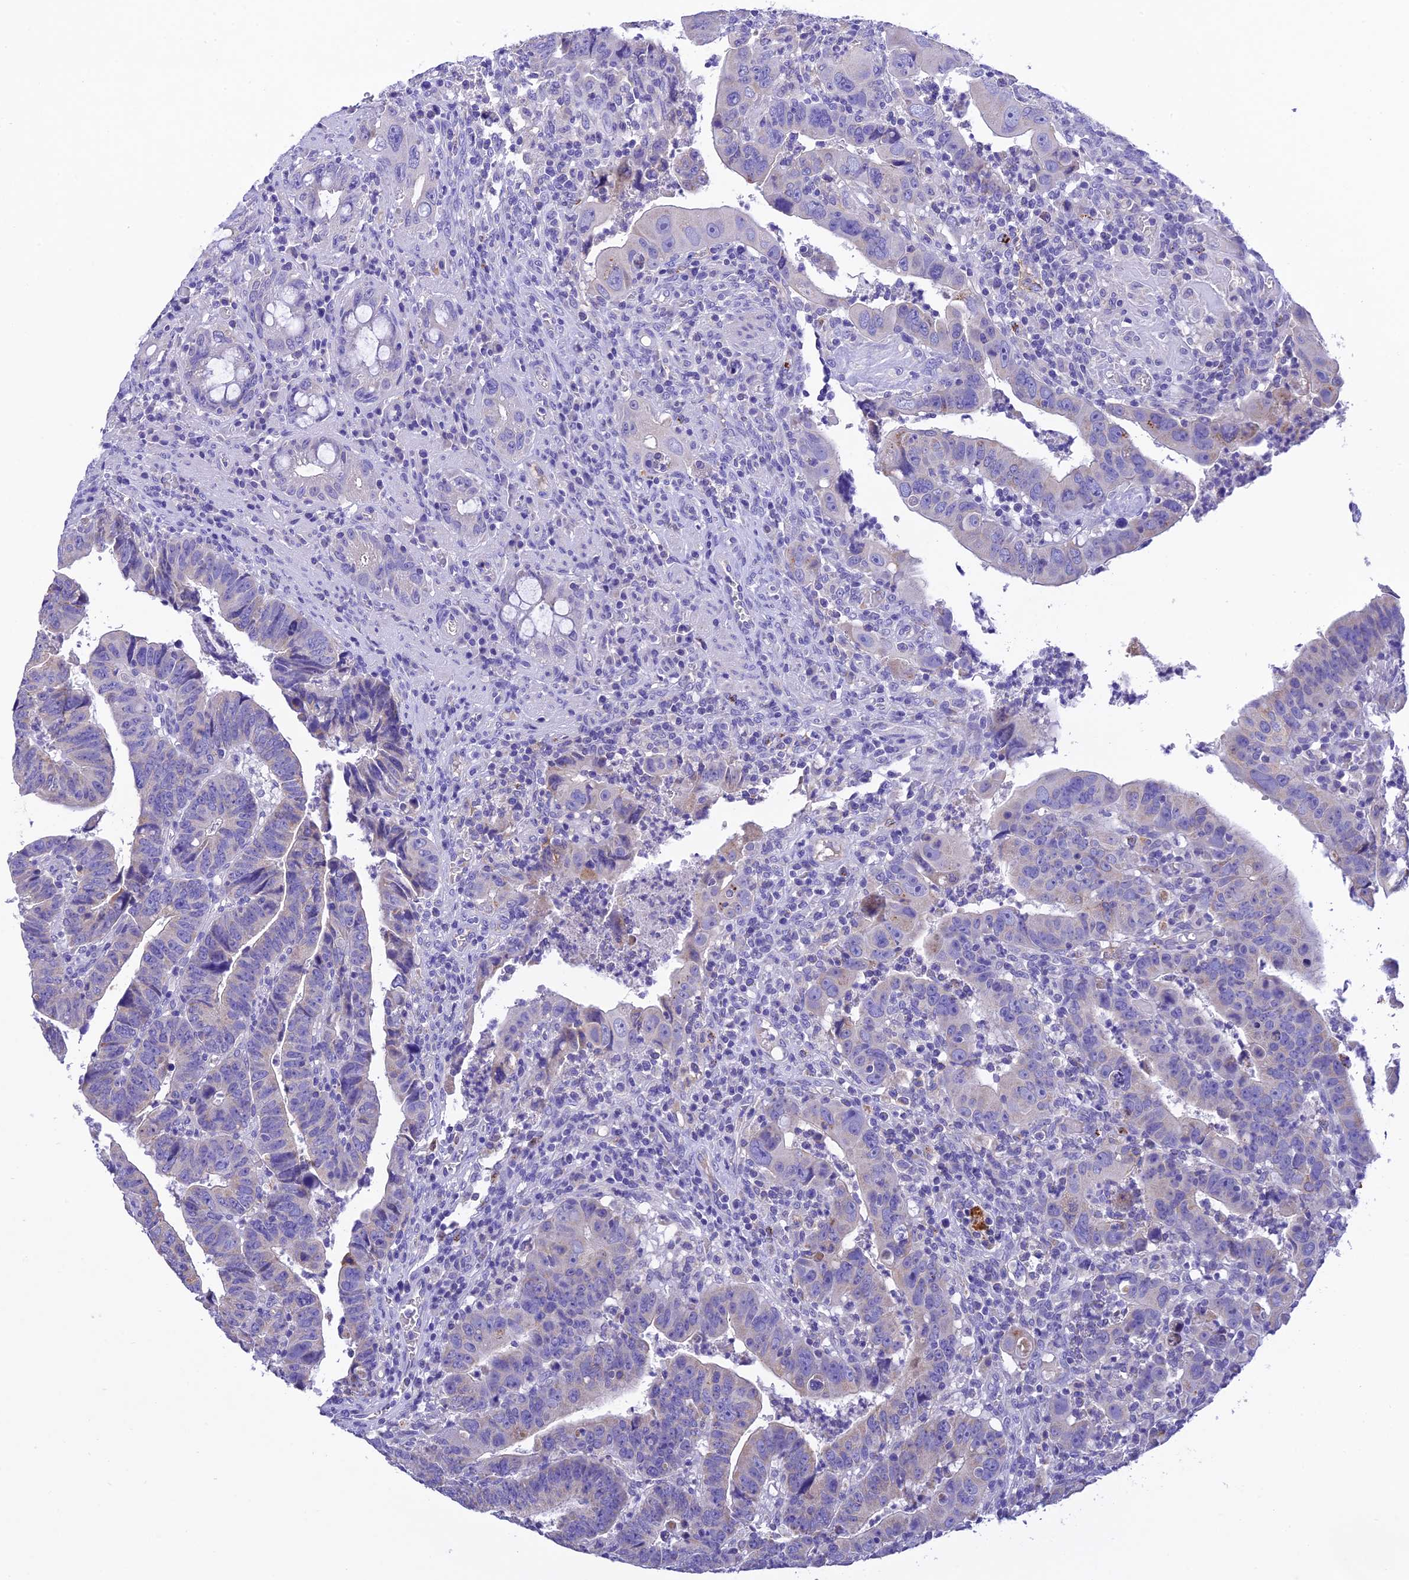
{"staining": {"intensity": "negative", "quantity": "none", "location": "none"}, "tissue": "colorectal cancer", "cell_type": "Tumor cells", "image_type": "cancer", "snomed": [{"axis": "morphology", "description": "Normal tissue, NOS"}, {"axis": "morphology", "description": "Adenocarcinoma, NOS"}, {"axis": "topography", "description": "Rectum"}], "caption": "Tumor cells show no significant positivity in colorectal cancer.", "gene": "MS4A5", "patient": {"sex": "female", "age": 65}}